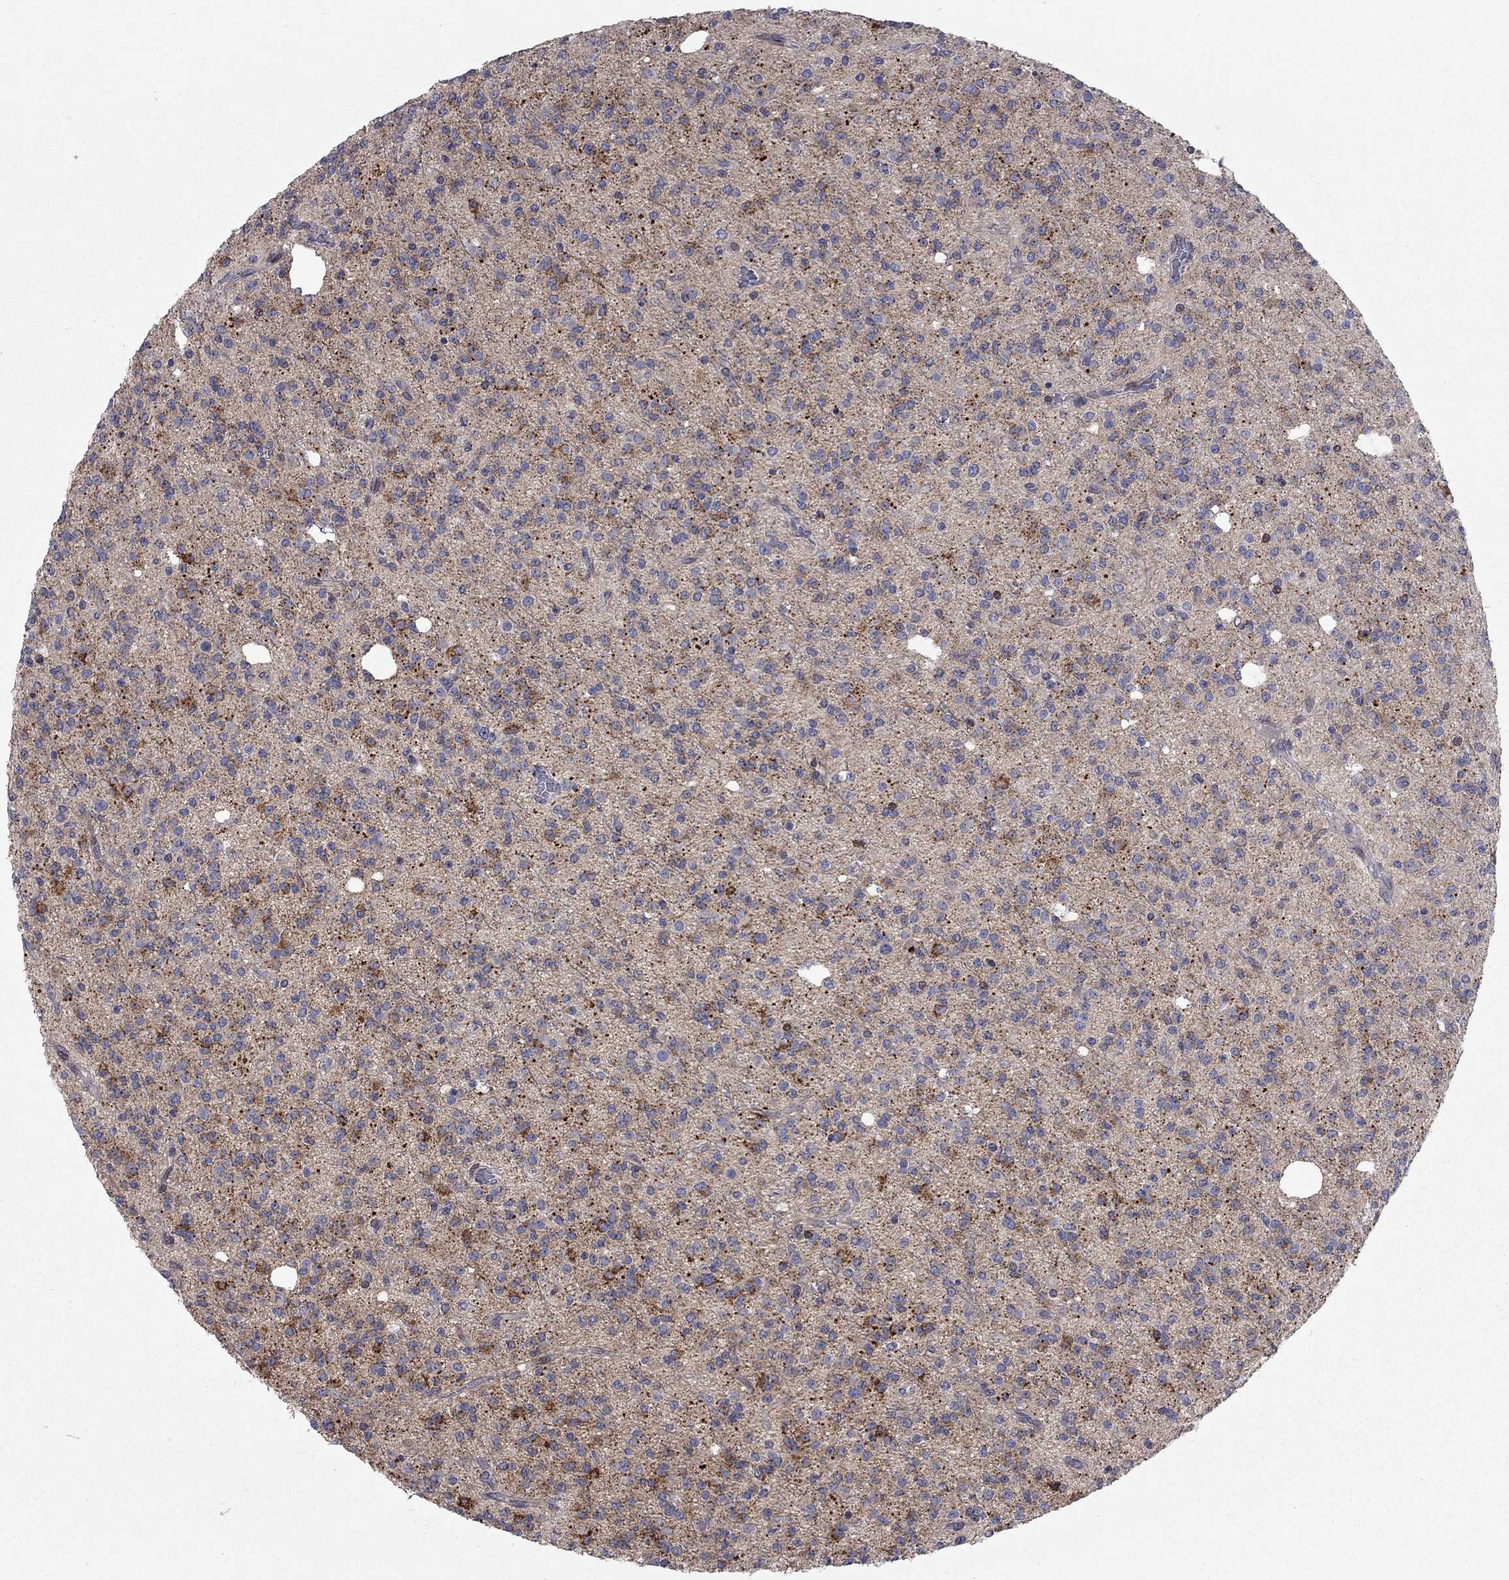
{"staining": {"intensity": "strong", "quantity": "<25%", "location": "cytoplasmic/membranous"}, "tissue": "glioma", "cell_type": "Tumor cells", "image_type": "cancer", "snomed": [{"axis": "morphology", "description": "Glioma, malignant, Low grade"}, {"axis": "topography", "description": "Brain"}], "caption": "Malignant glioma (low-grade) stained with immunohistochemistry exhibits strong cytoplasmic/membranous positivity in approximately <25% of tumor cells.", "gene": "ERN2", "patient": {"sex": "male", "age": 27}}